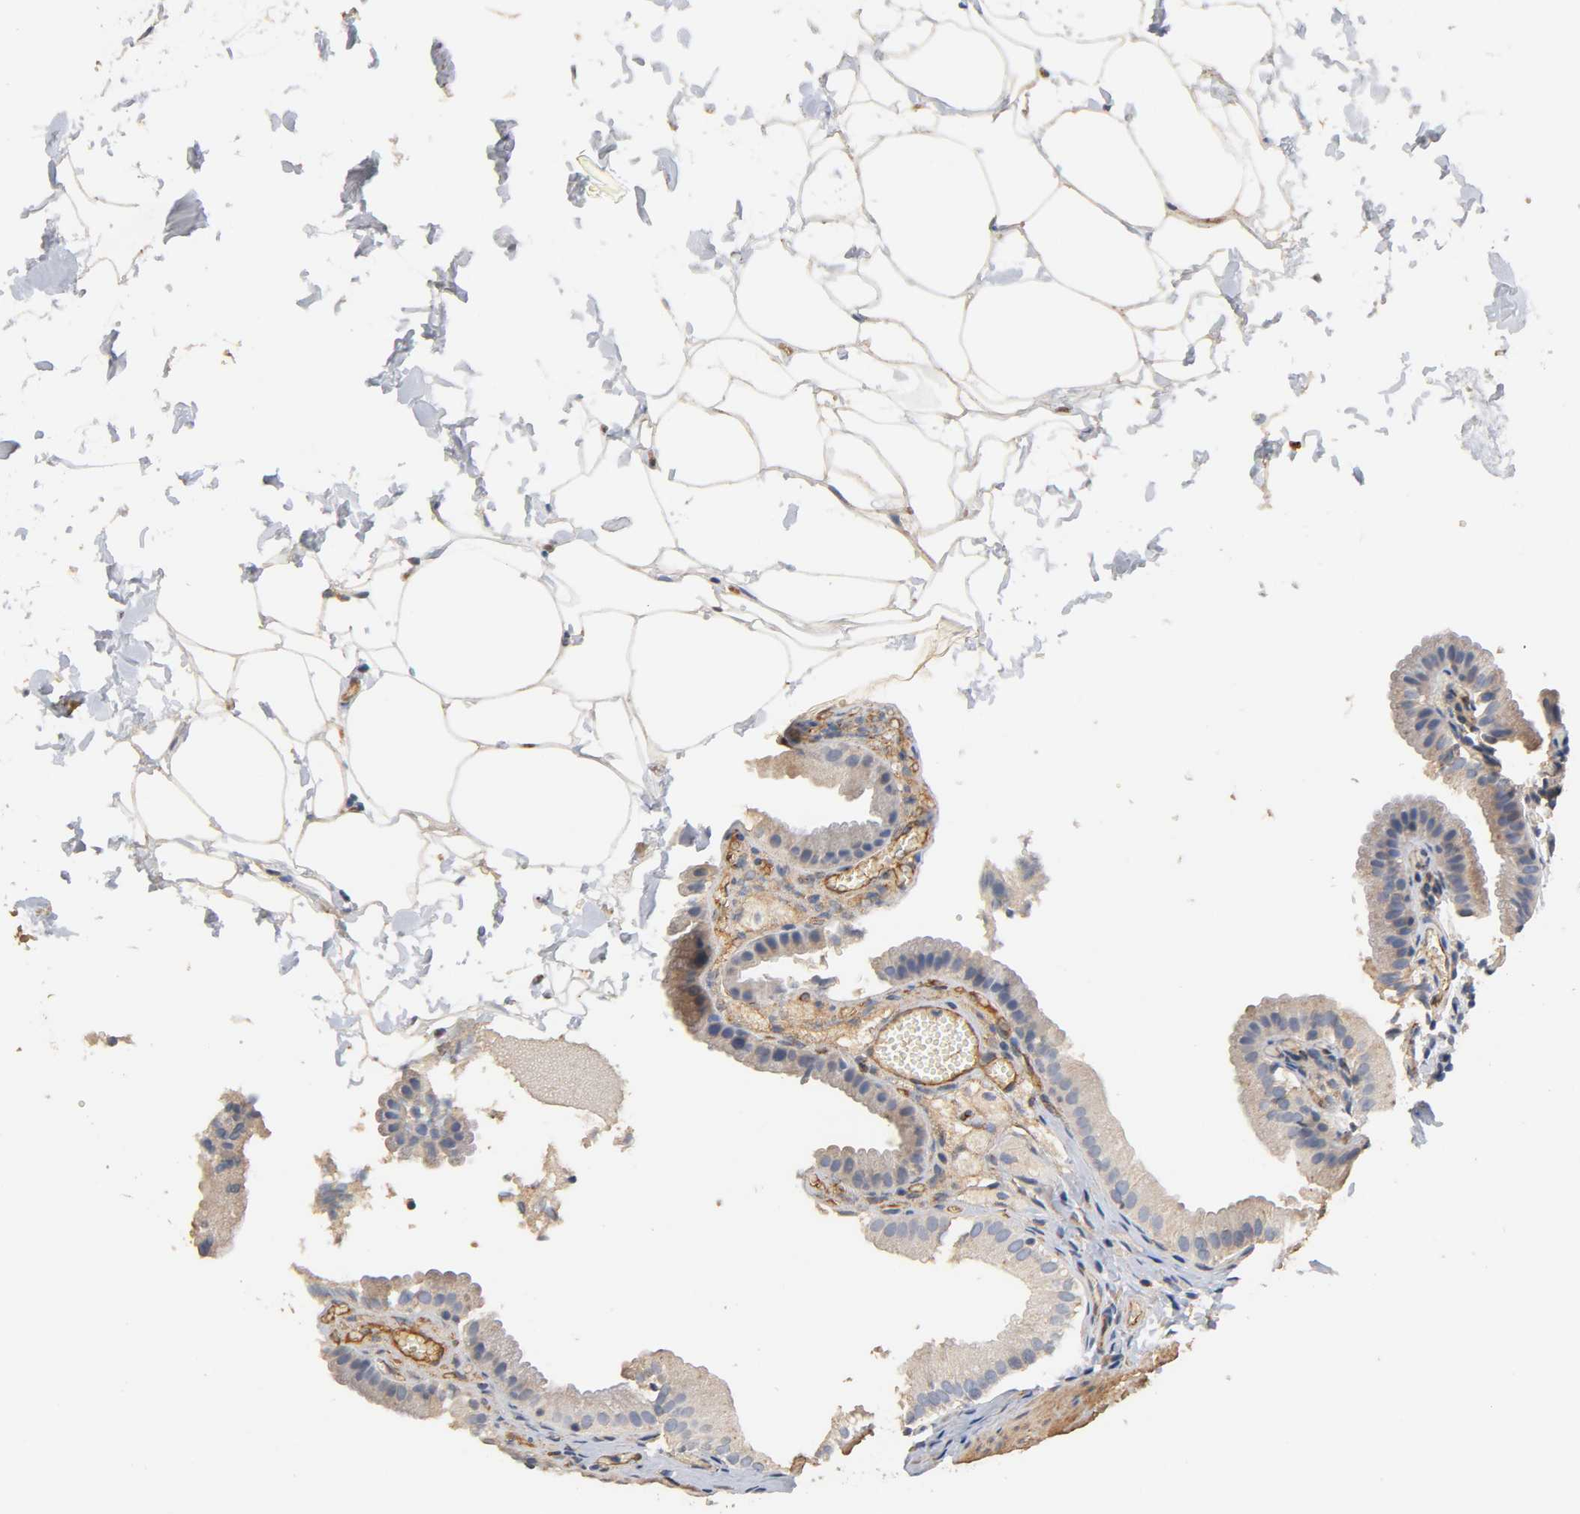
{"staining": {"intensity": "weak", "quantity": "<25%", "location": "cytoplasmic/membranous"}, "tissue": "gallbladder", "cell_type": "Glandular cells", "image_type": "normal", "snomed": [{"axis": "morphology", "description": "Normal tissue, NOS"}, {"axis": "topography", "description": "Gallbladder"}], "caption": "DAB (3,3'-diaminobenzidine) immunohistochemical staining of benign human gallbladder displays no significant expression in glandular cells.", "gene": "IFITM2", "patient": {"sex": "female", "age": 24}}